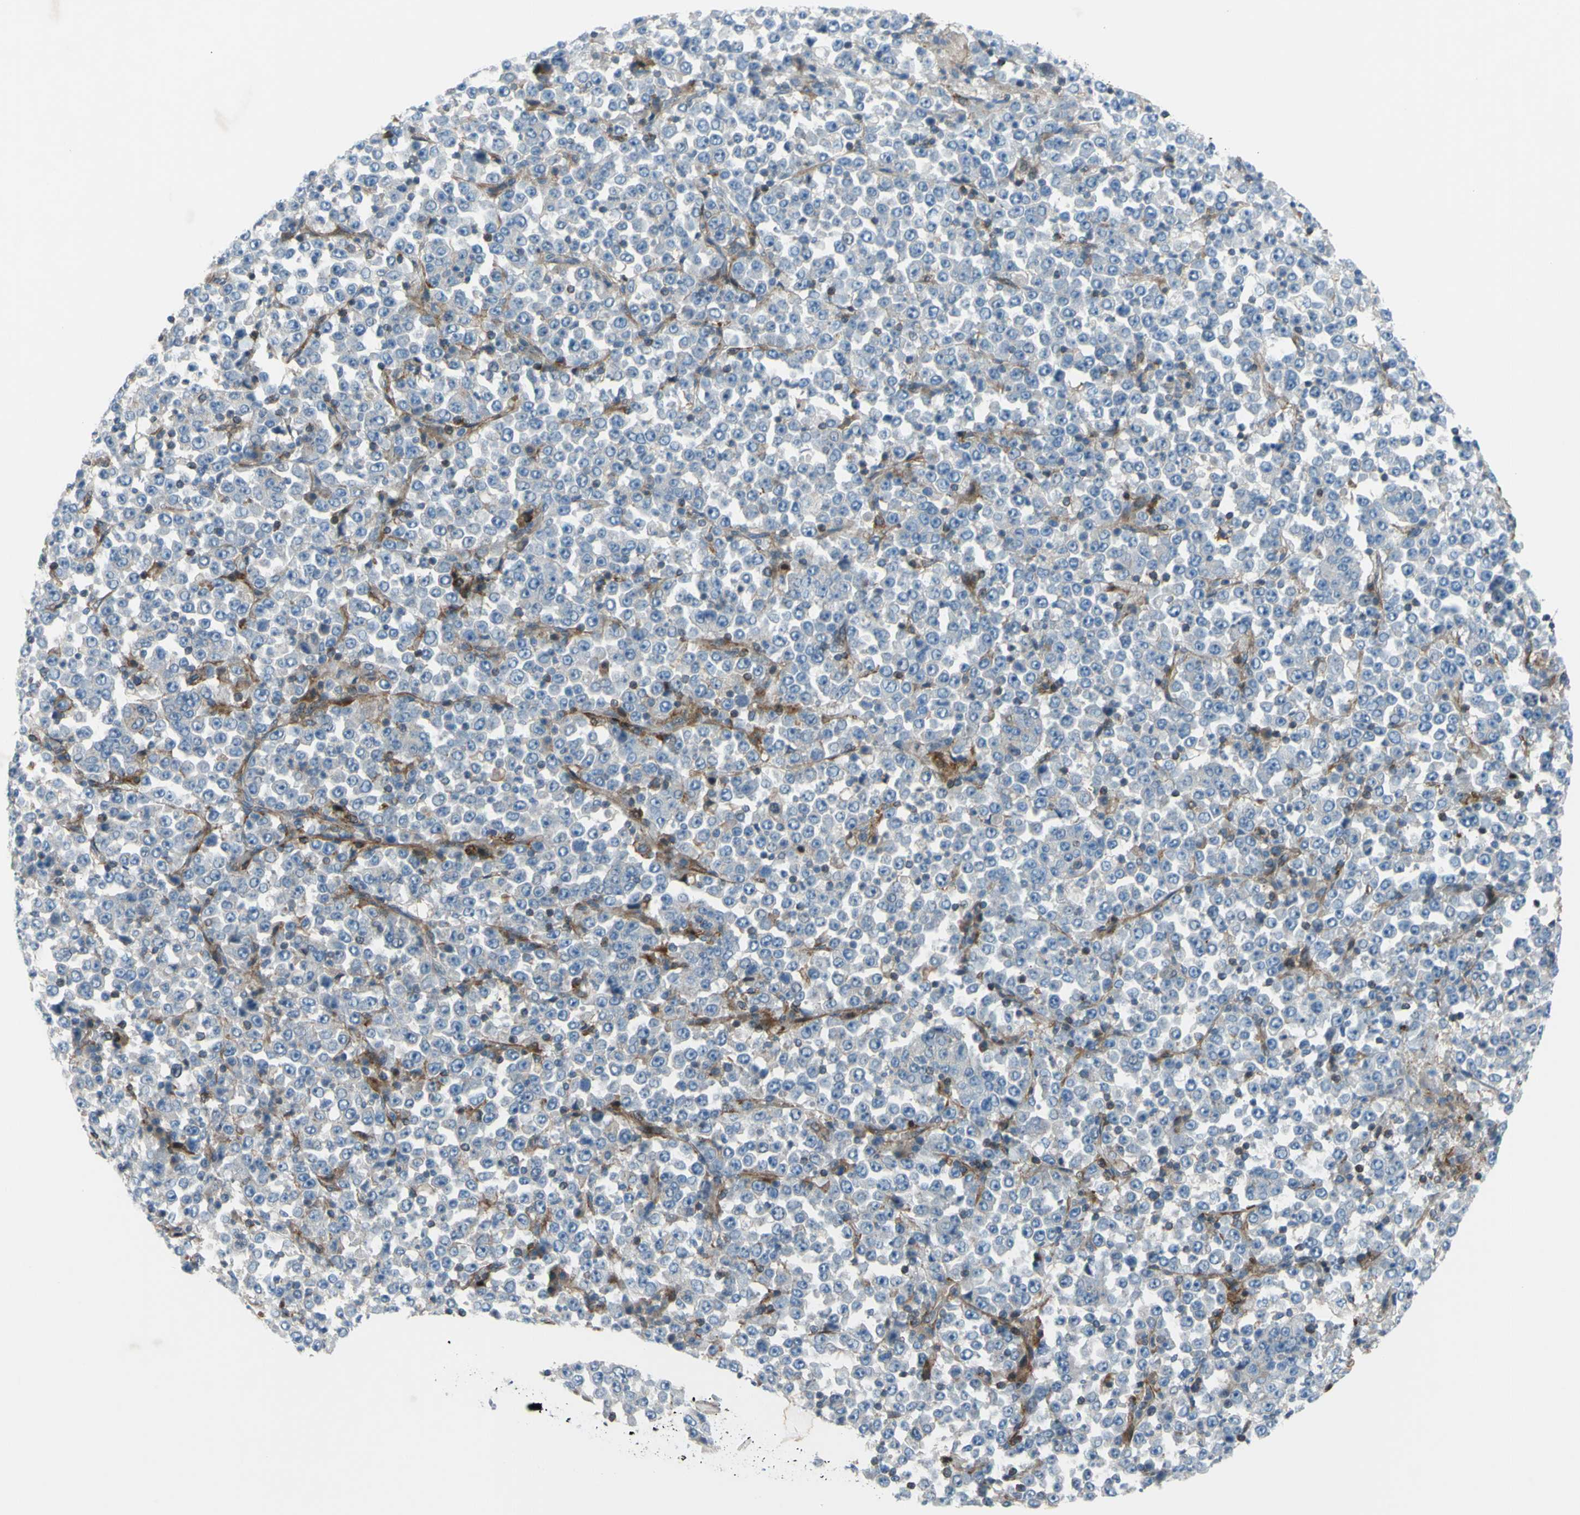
{"staining": {"intensity": "negative", "quantity": "none", "location": "none"}, "tissue": "stomach cancer", "cell_type": "Tumor cells", "image_type": "cancer", "snomed": [{"axis": "morphology", "description": "Normal tissue, NOS"}, {"axis": "morphology", "description": "Adenocarcinoma, NOS"}, {"axis": "topography", "description": "Stomach, upper"}, {"axis": "topography", "description": "Stomach"}], "caption": "IHC photomicrograph of human stomach cancer (adenocarcinoma) stained for a protein (brown), which shows no positivity in tumor cells.", "gene": "PAK2", "patient": {"sex": "male", "age": 59}}